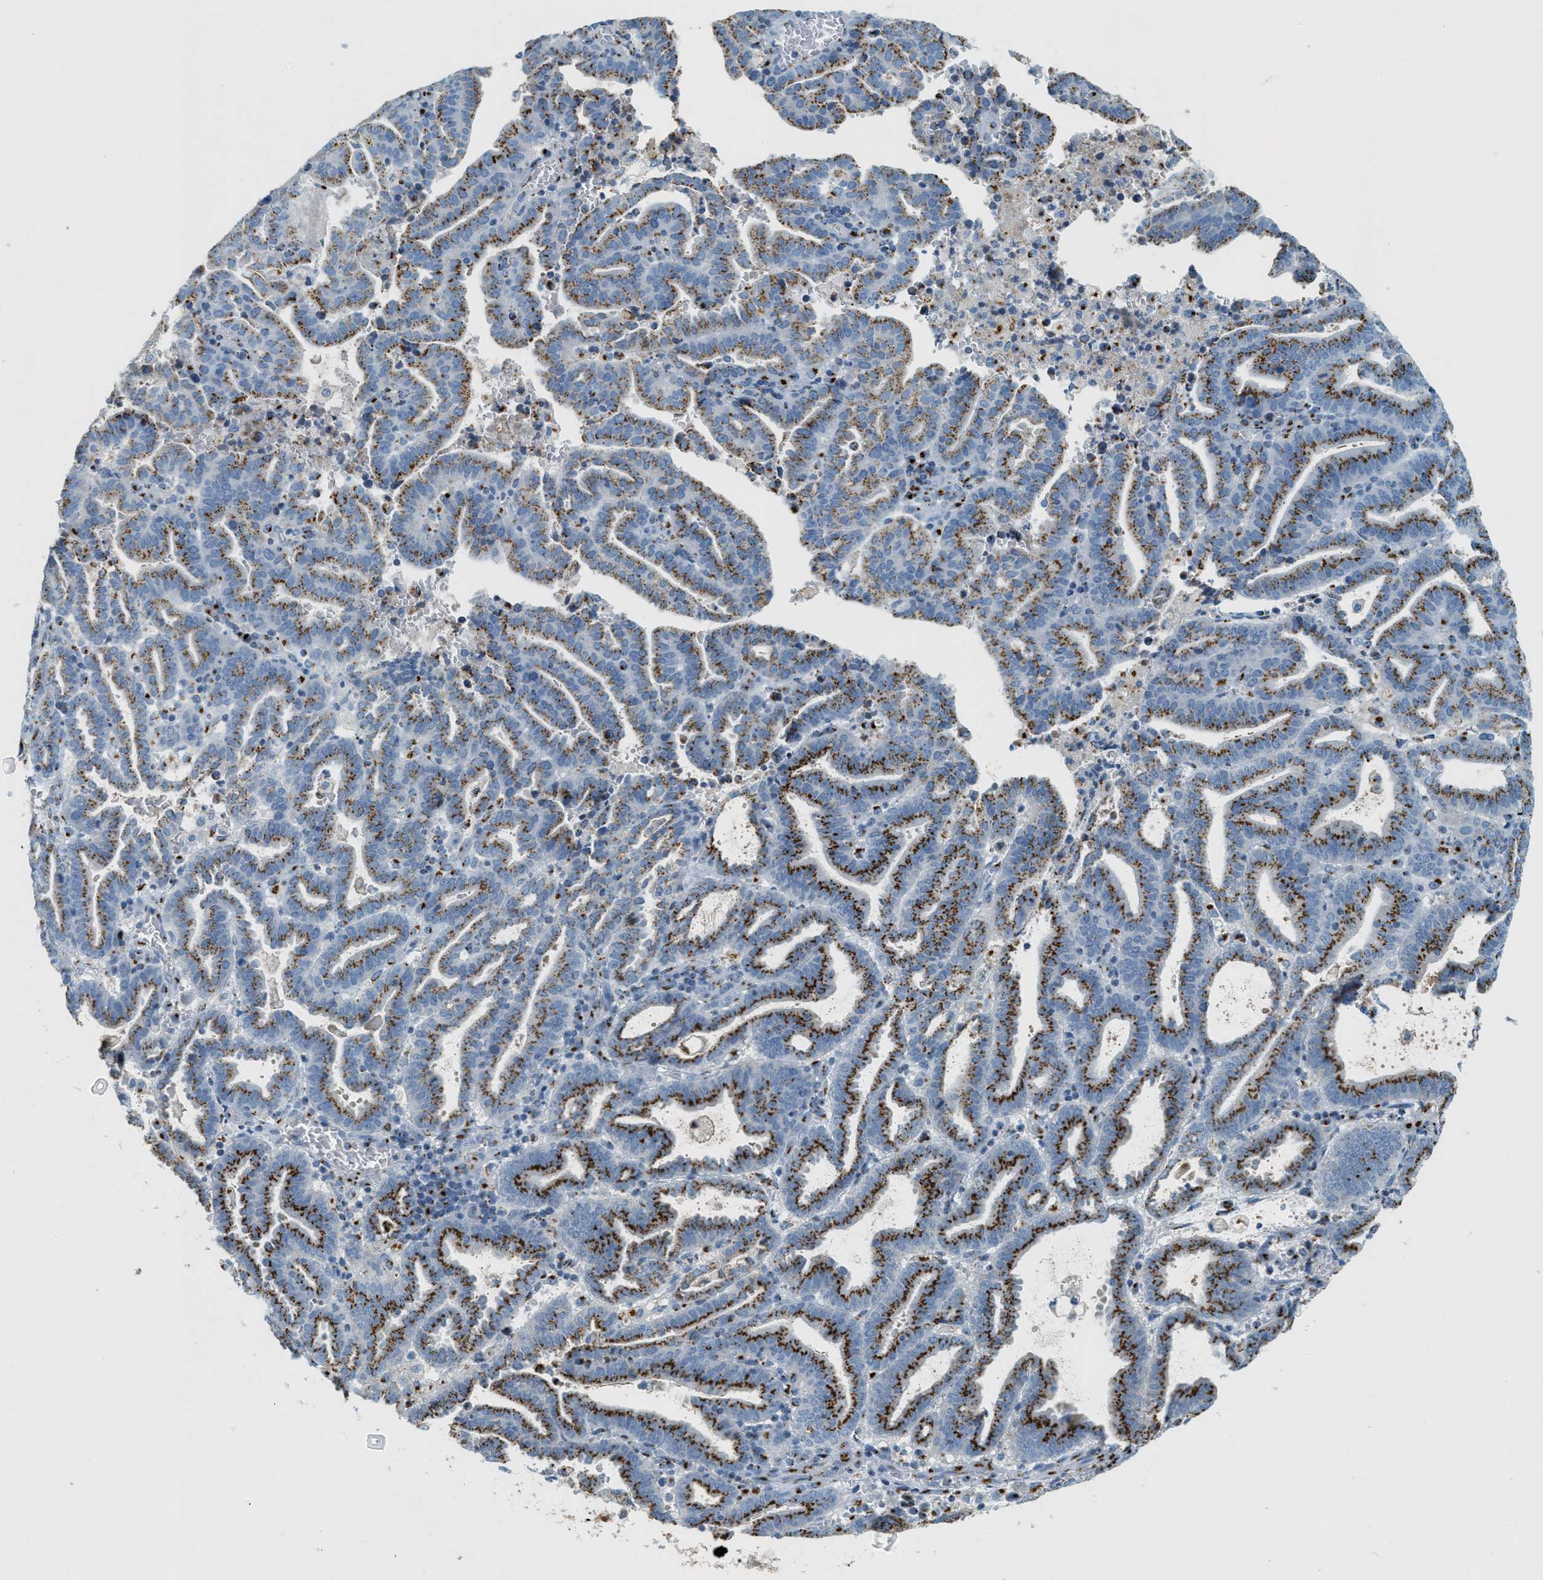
{"staining": {"intensity": "strong", "quantity": "<25%", "location": "cytoplasmic/membranous"}, "tissue": "endometrial cancer", "cell_type": "Tumor cells", "image_type": "cancer", "snomed": [{"axis": "morphology", "description": "Adenocarcinoma, NOS"}, {"axis": "topography", "description": "Uterus"}], "caption": "Brown immunohistochemical staining in endometrial adenocarcinoma demonstrates strong cytoplasmic/membranous staining in about <25% of tumor cells.", "gene": "ENTPD4", "patient": {"sex": "female", "age": 83}}